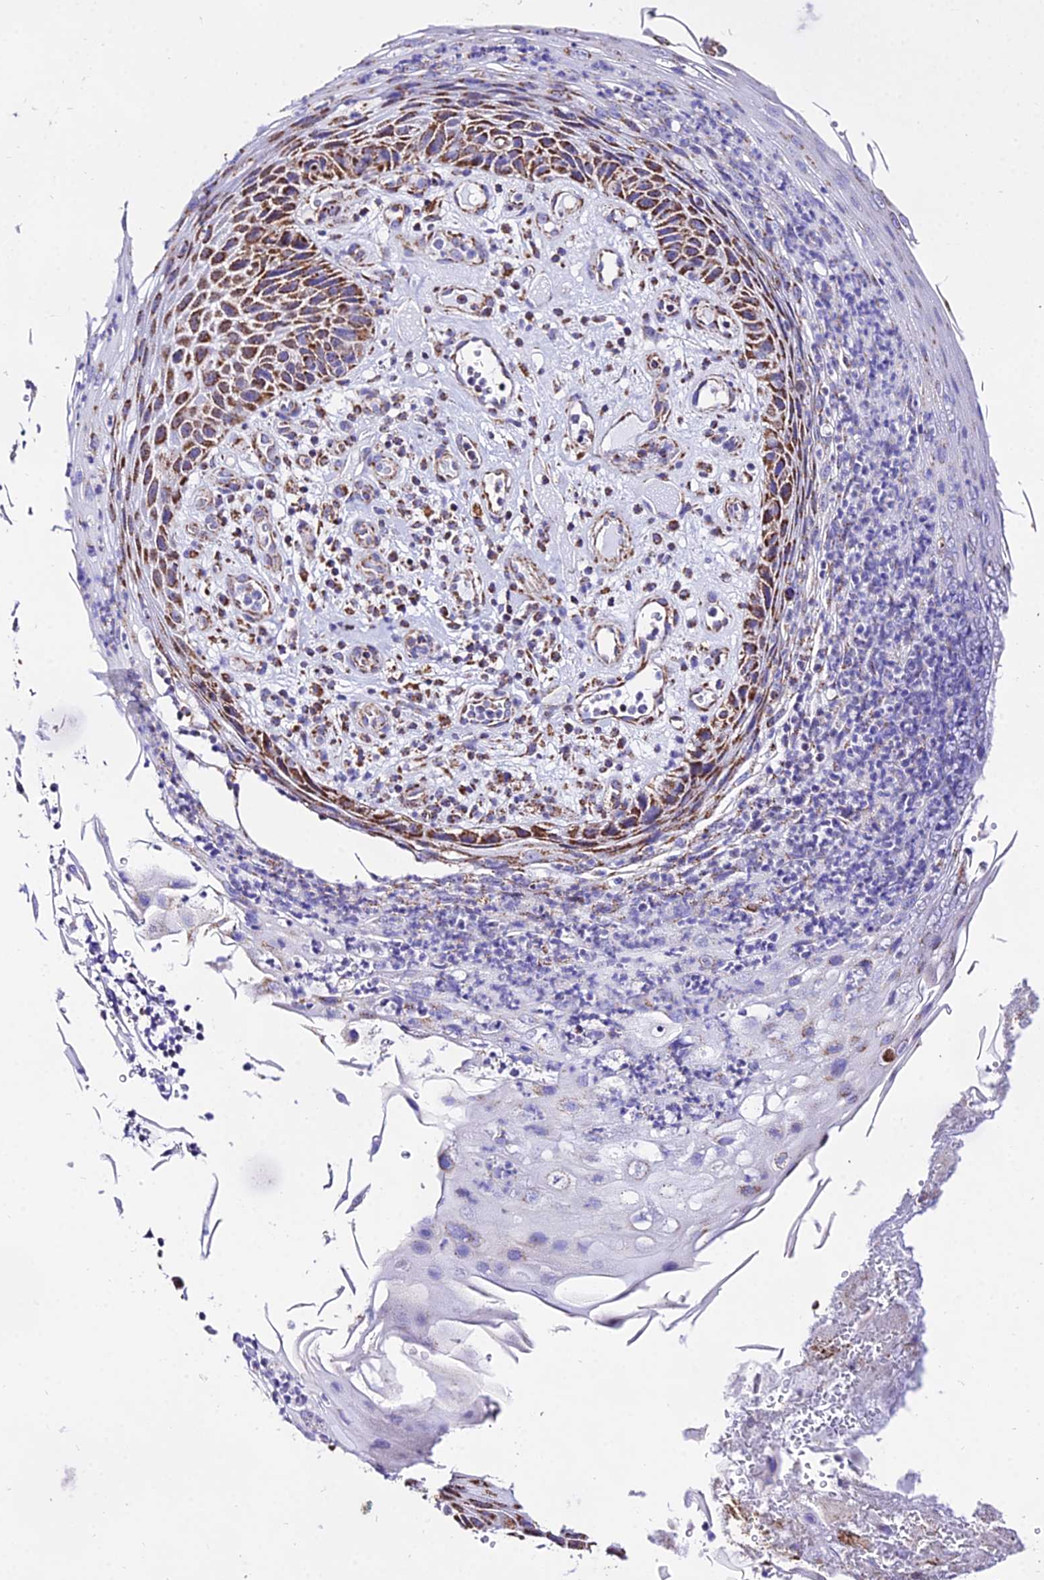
{"staining": {"intensity": "strong", "quantity": ">75%", "location": "cytoplasmic/membranous"}, "tissue": "skin cancer", "cell_type": "Tumor cells", "image_type": "cancer", "snomed": [{"axis": "morphology", "description": "Squamous cell carcinoma, NOS"}, {"axis": "topography", "description": "Skin"}], "caption": "This micrograph demonstrates IHC staining of skin cancer, with high strong cytoplasmic/membranous positivity in about >75% of tumor cells.", "gene": "ATP5PD", "patient": {"sex": "female", "age": 88}}